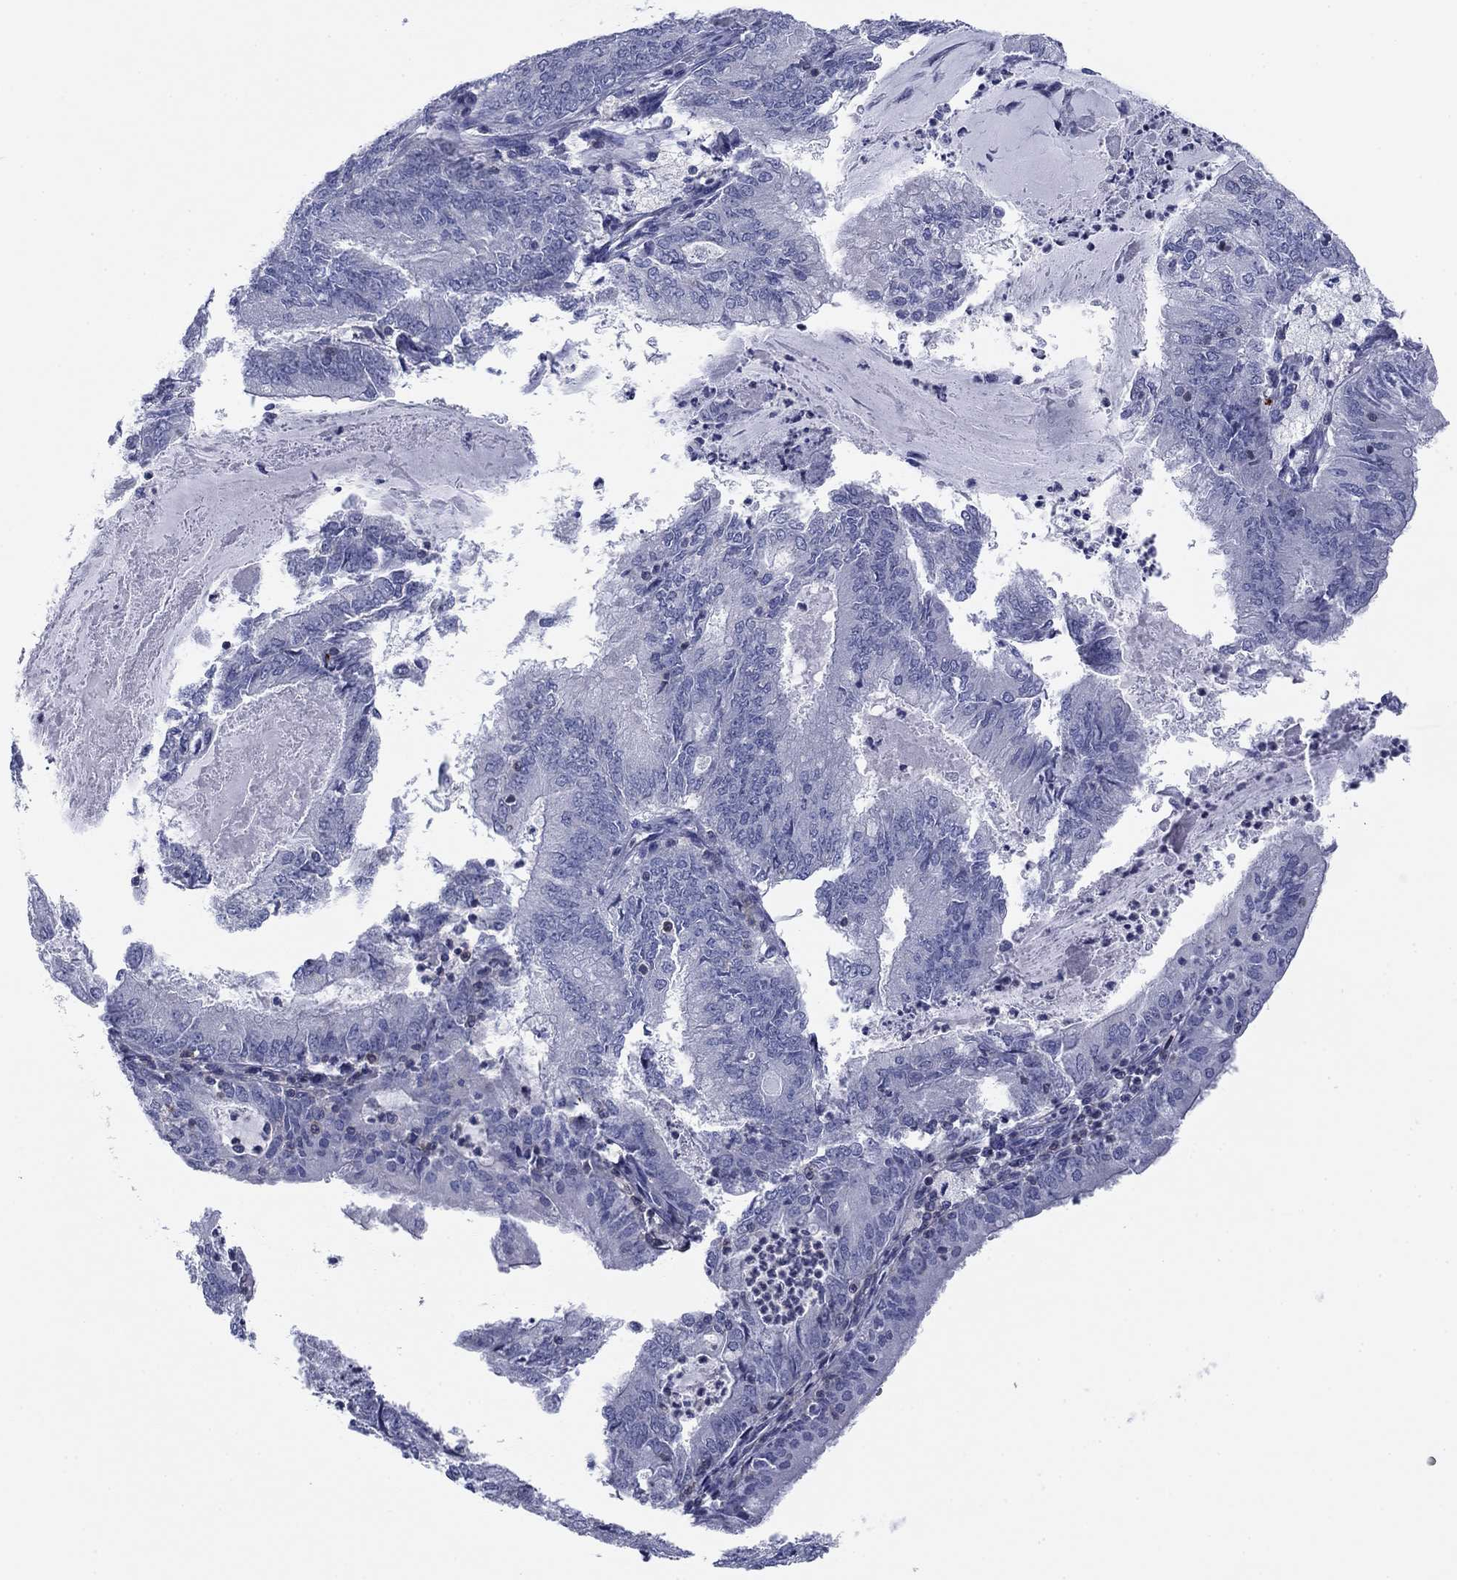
{"staining": {"intensity": "negative", "quantity": "none", "location": "none"}, "tissue": "endometrial cancer", "cell_type": "Tumor cells", "image_type": "cancer", "snomed": [{"axis": "morphology", "description": "Adenocarcinoma, NOS"}, {"axis": "topography", "description": "Endometrium"}], "caption": "Immunohistochemical staining of human adenocarcinoma (endometrial) demonstrates no significant expression in tumor cells.", "gene": "PSD4", "patient": {"sex": "female", "age": 57}}